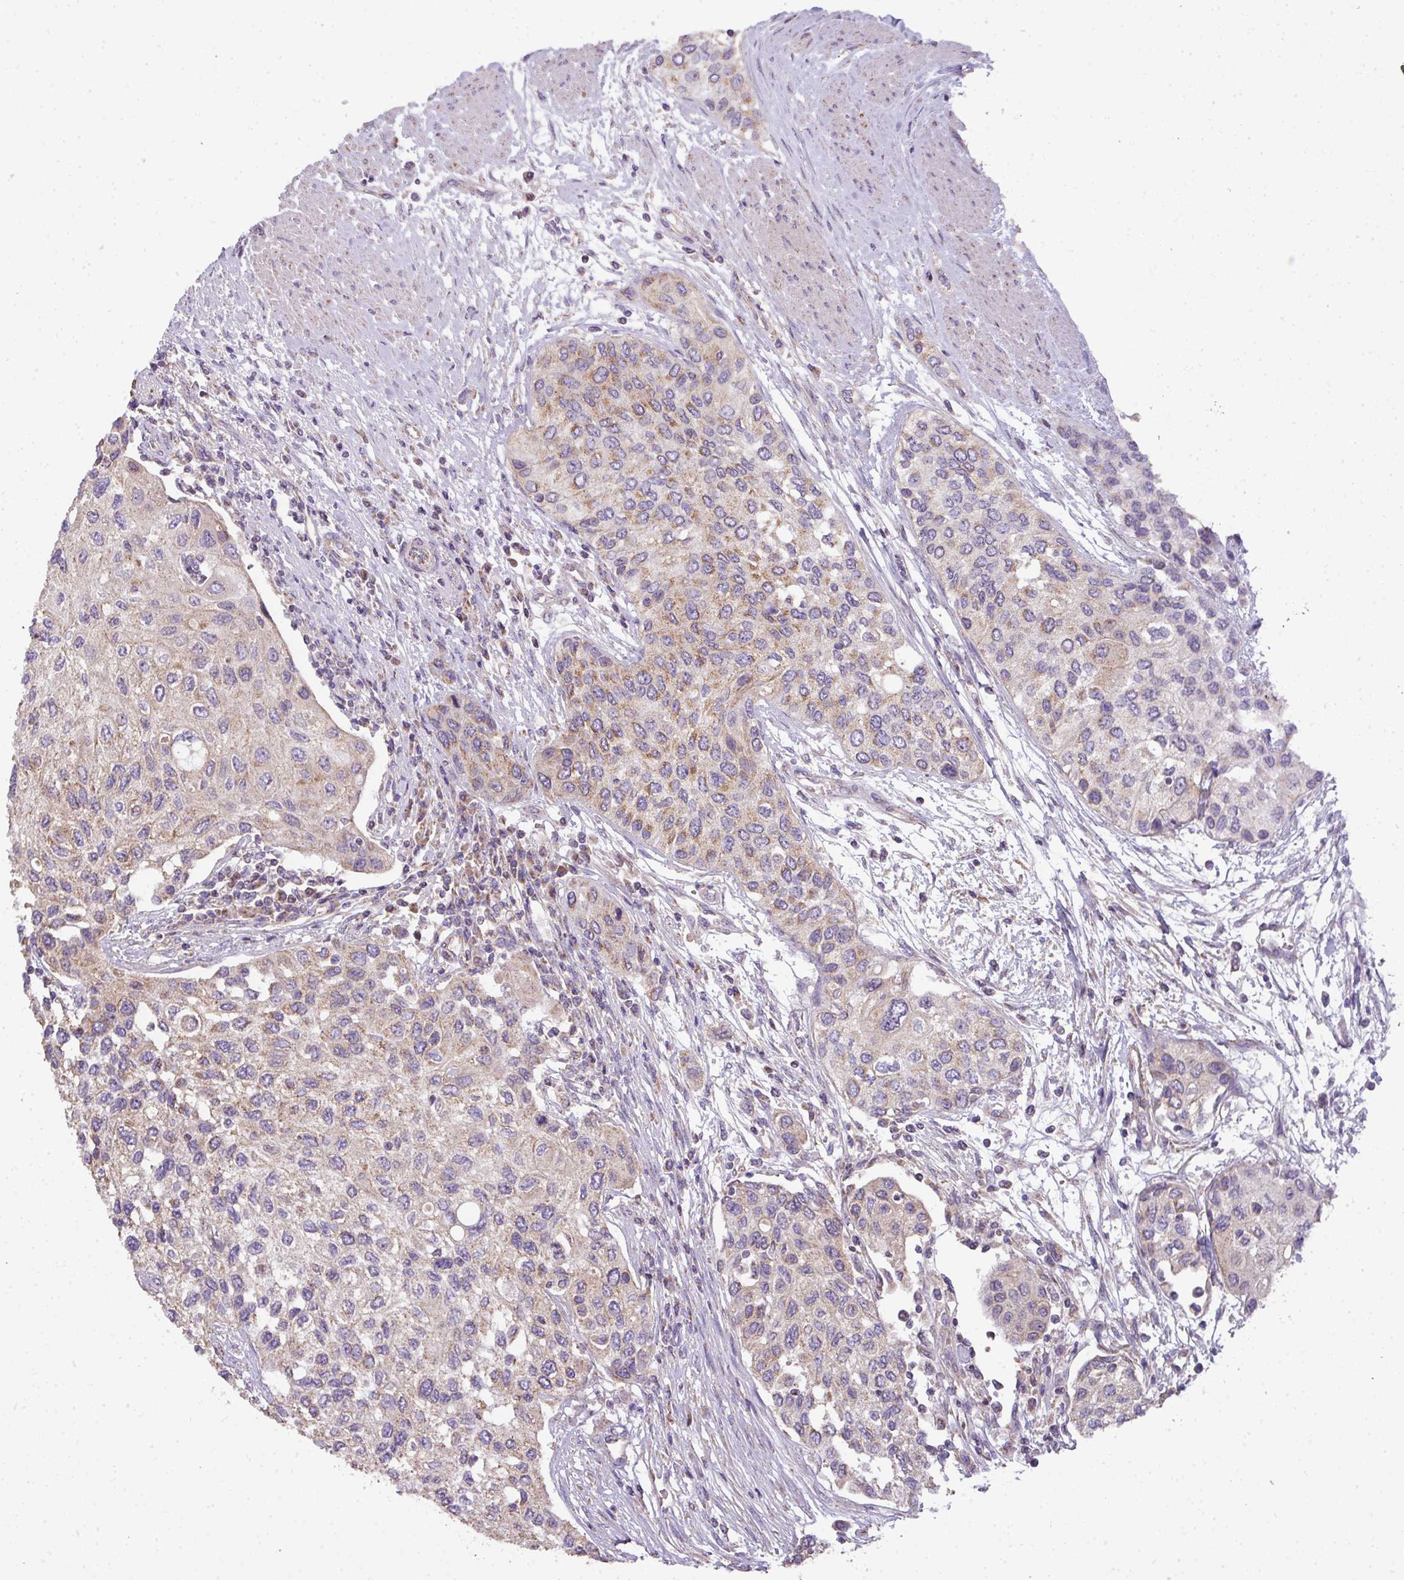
{"staining": {"intensity": "moderate", "quantity": "<25%", "location": "cytoplasmic/membranous"}, "tissue": "urothelial cancer", "cell_type": "Tumor cells", "image_type": "cancer", "snomed": [{"axis": "morphology", "description": "Normal tissue, NOS"}, {"axis": "morphology", "description": "Urothelial carcinoma, High grade"}, {"axis": "topography", "description": "Vascular tissue"}, {"axis": "topography", "description": "Urinary bladder"}], "caption": "An image of high-grade urothelial carcinoma stained for a protein exhibits moderate cytoplasmic/membranous brown staining in tumor cells.", "gene": "PALS2", "patient": {"sex": "female", "age": 56}}